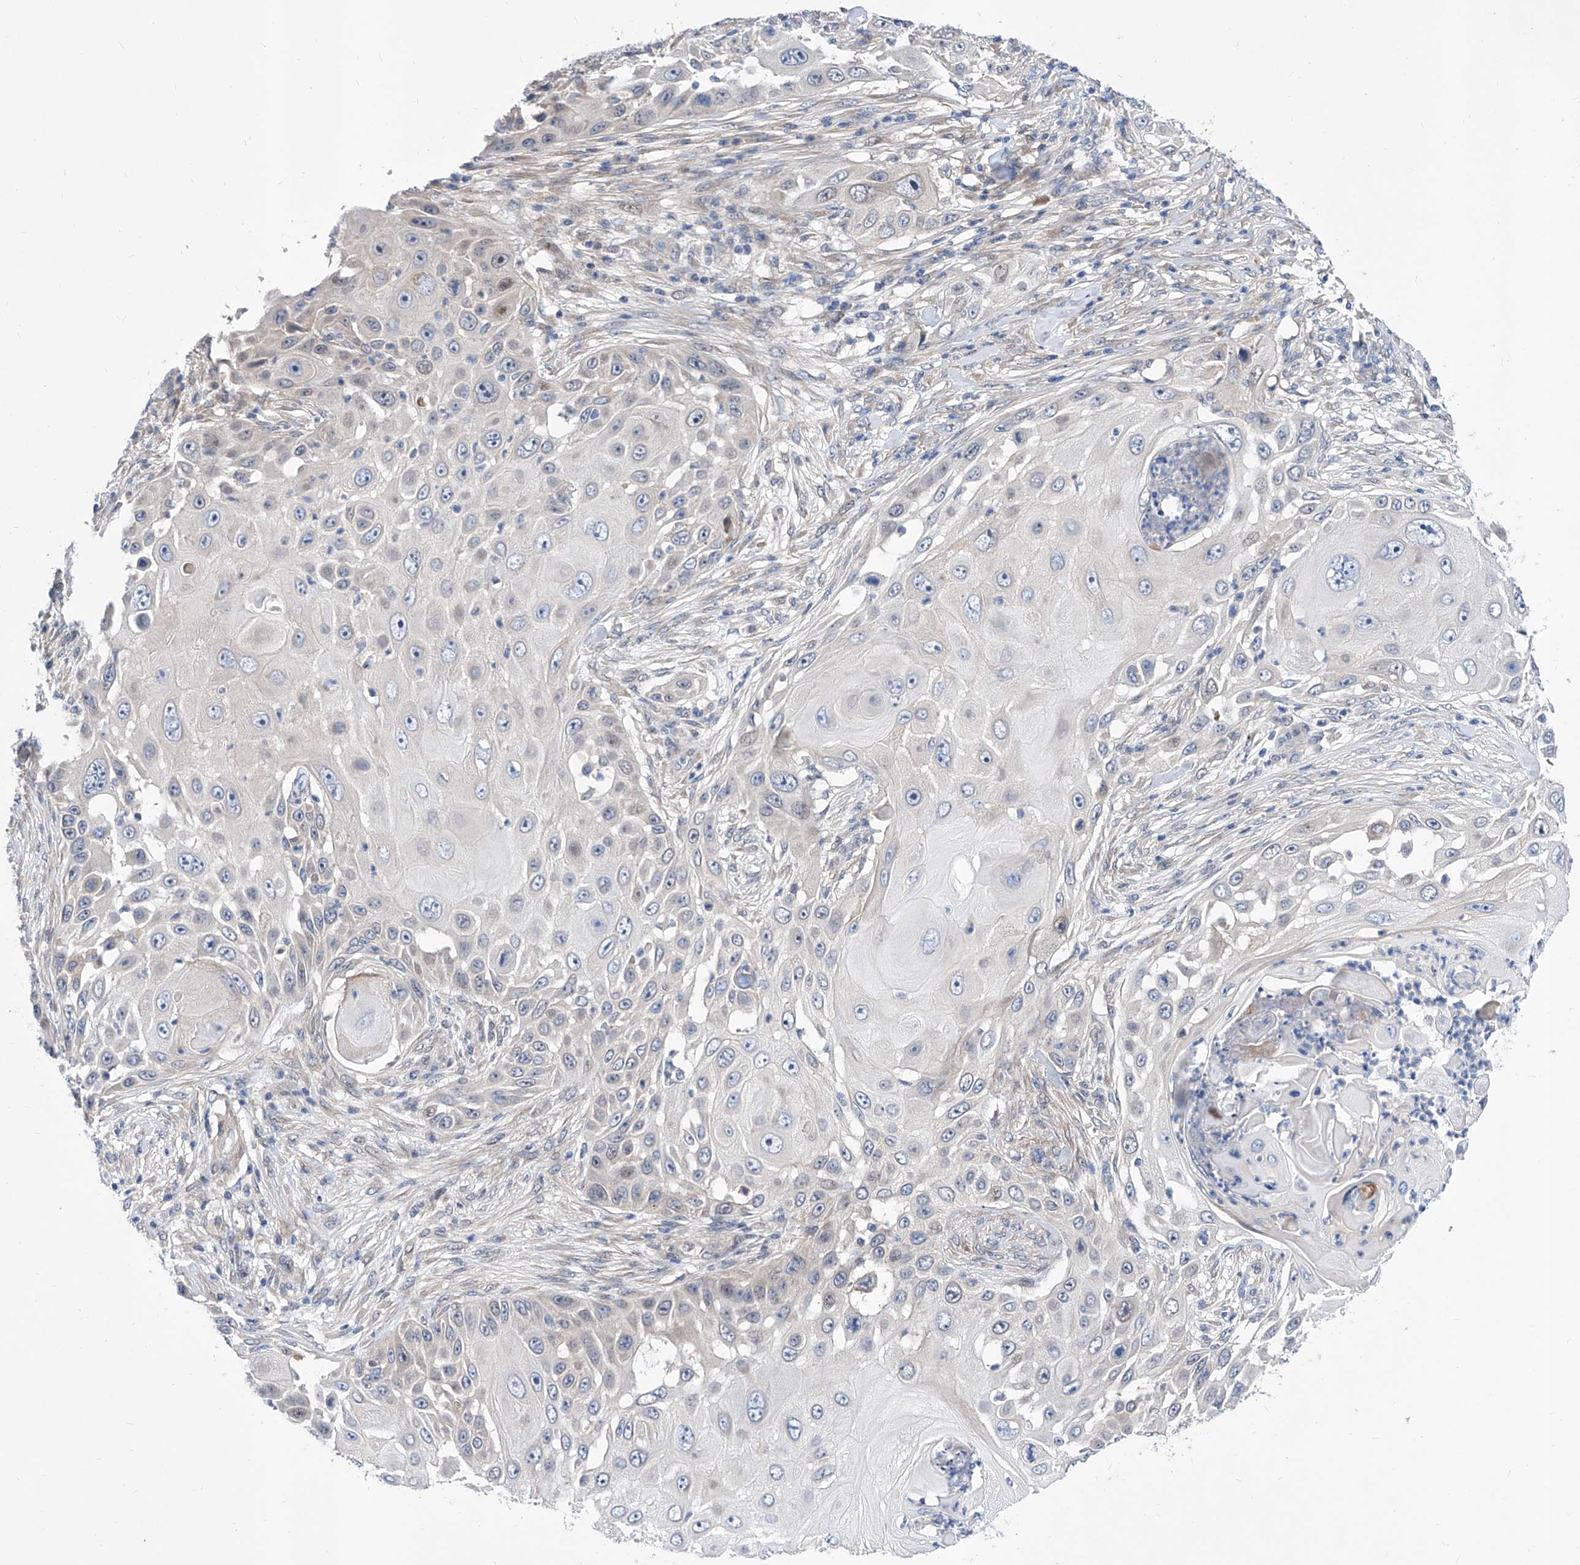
{"staining": {"intensity": "negative", "quantity": "none", "location": "none"}, "tissue": "skin cancer", "cell_type": "Tumor cells", "image_type": "cancer", "snomed": [{"axis": "morphology", "description": "Squamous cell carcinoma, NOS"}, {"axis": "topography", "description": "Skin"}], "caption": "Image shows no protein staining in tumor cells of skin cancer (squamous cell carcinoma) tissue.", "gene": "SRBD1", "patient": {"sex": "female", "age": 44}}